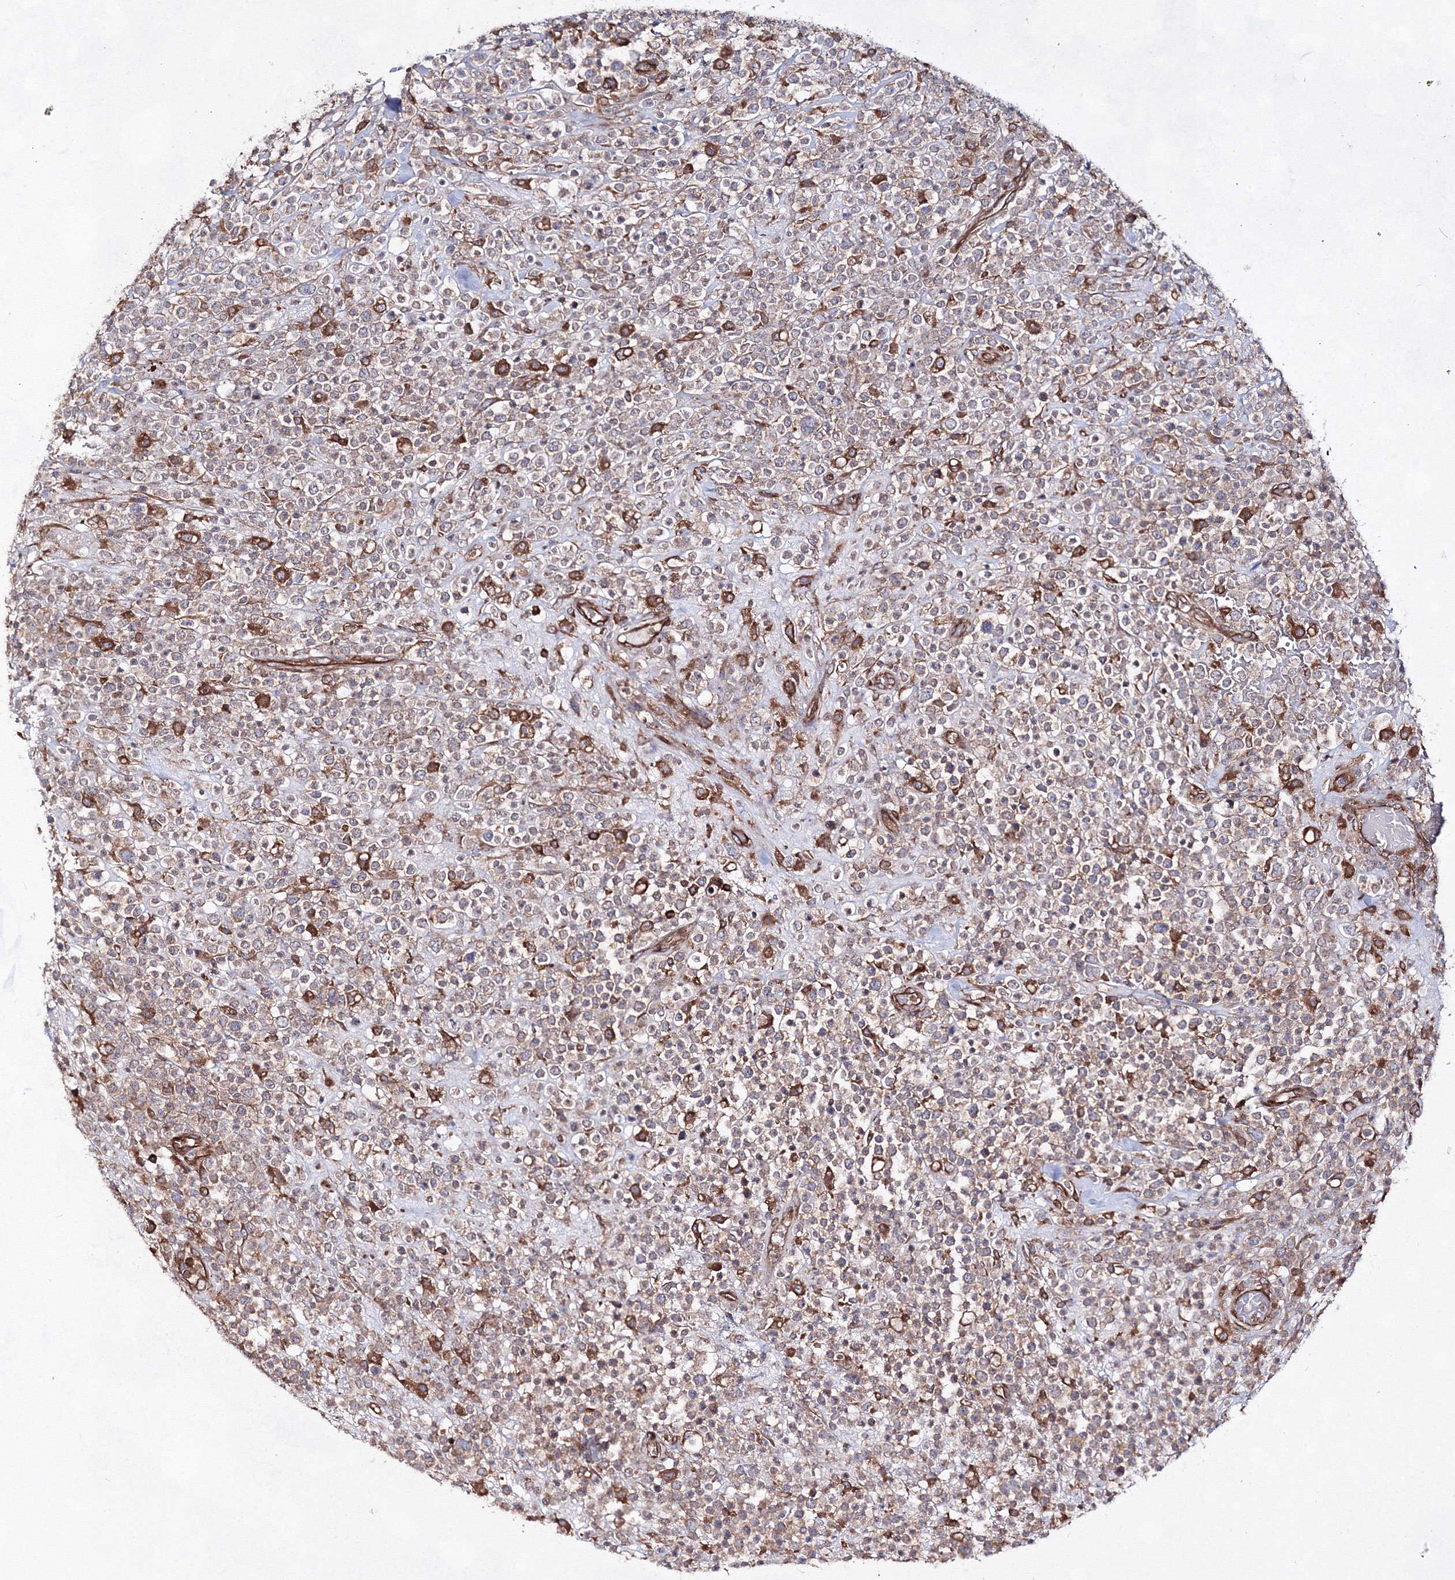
{"staining": {"intensity": "weak", "quantity": "25%-75%", "location": "cytoplasmic/membranous"}, "tissue": "lymphoma", "cell_type": "Tumor cells", "image_type": "cancer", "snomed": [{"axis": "morphology", "description": "Malignant lymphoma, non-Hodgkin's type, High grade"}, {"axis": "topography", "description": "Colon"}], "caption": "Immunohistochemical staining of human high-grade malignant lymphoma, non-Hodgkin's type exhibits weak cytoplasmic/membranous protein expression in approximately 25%-75% of tumor cells. The protein of interest is shown in brown color, while the nuclei are stained blue.", "gene": "EXOC6", "patient": {"sex": "female", "age": 53}}